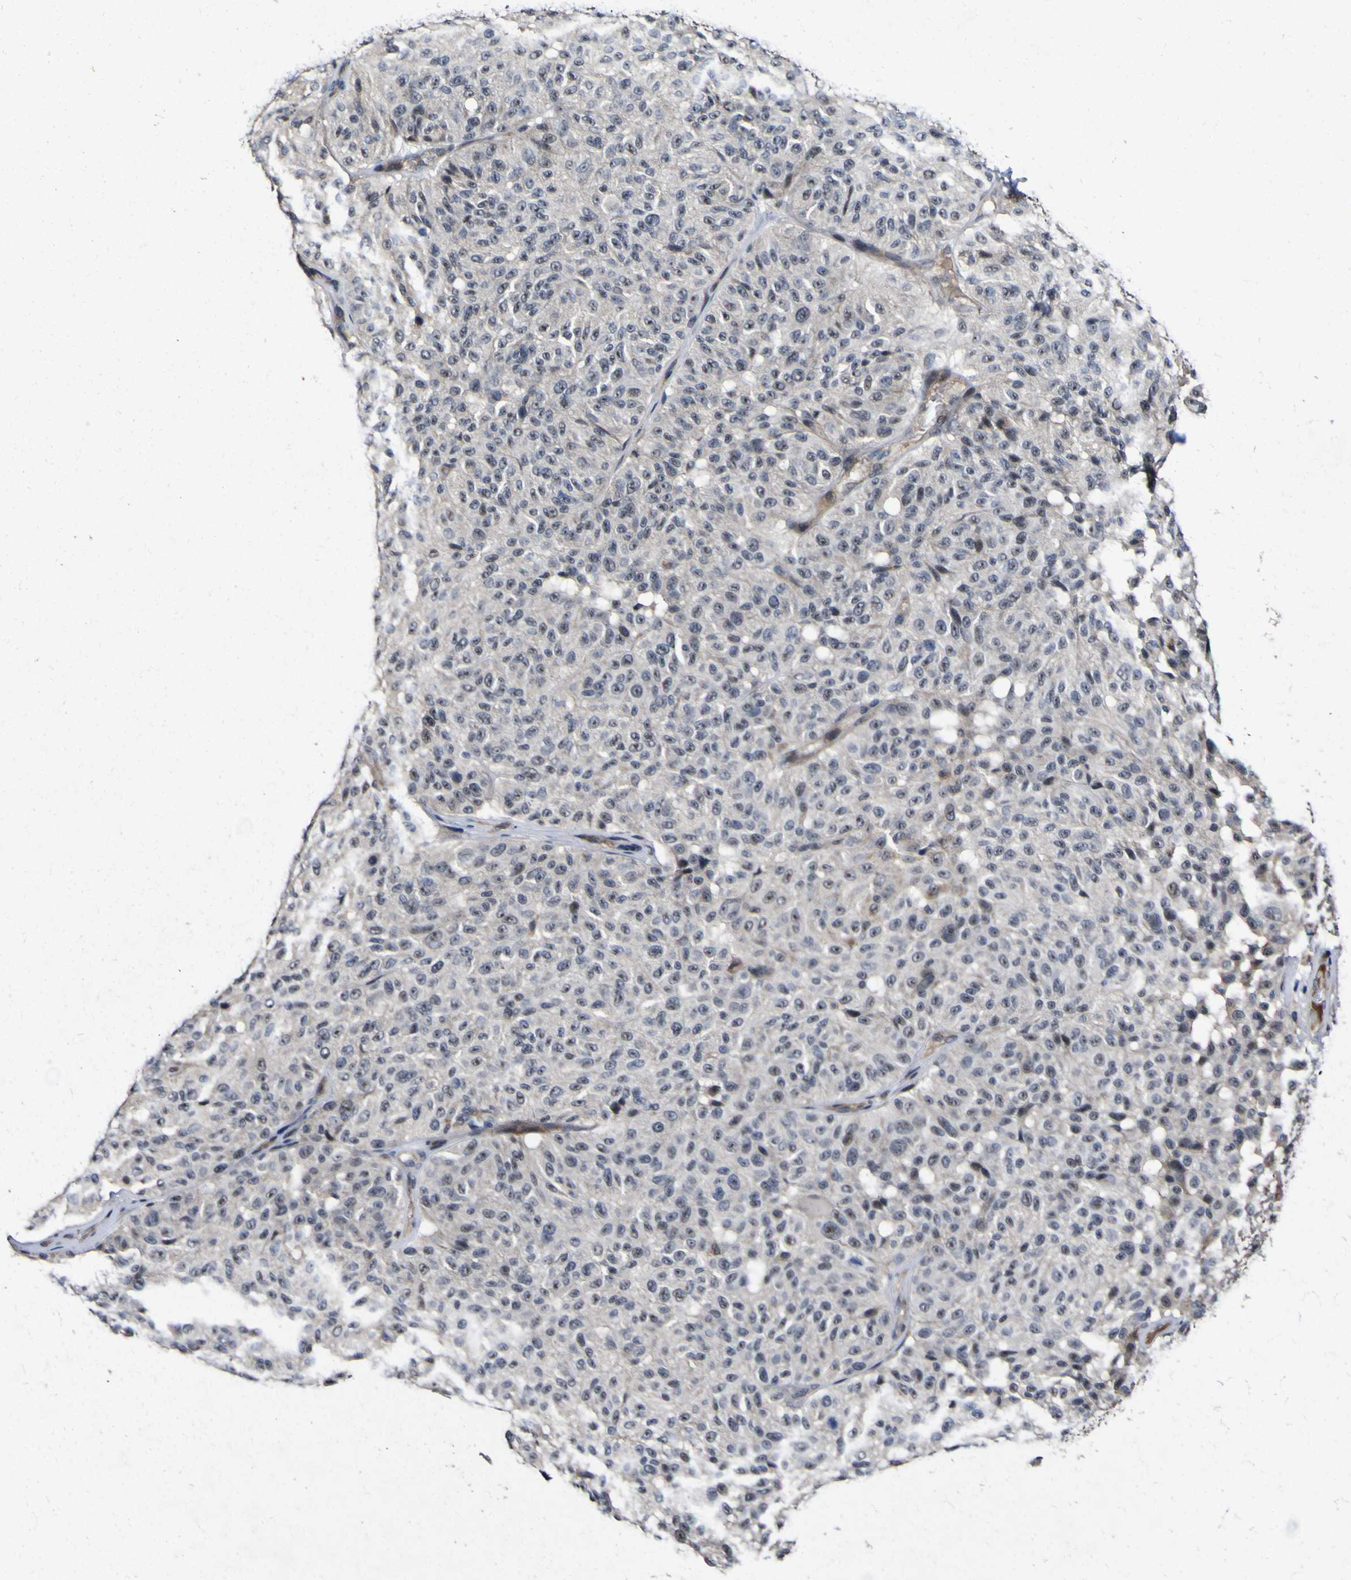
{"staining": {"intensity": "negative", "quantity": "none", "location": "none"}, "tissue": "melanoma", "cell_type": "Tumor cells", "image_type": "cancer", "snomed": [{"axis": "morphology", "description": "Malignant melanoma, NOS"}, {"axis": "topography", "description": "Skin"}], "caption": "Human melanoma stained for a protein using IHC shows no staining in tumor cells.", "gene": "CCL2", "patient": {"sex": "female", "age": 46}}